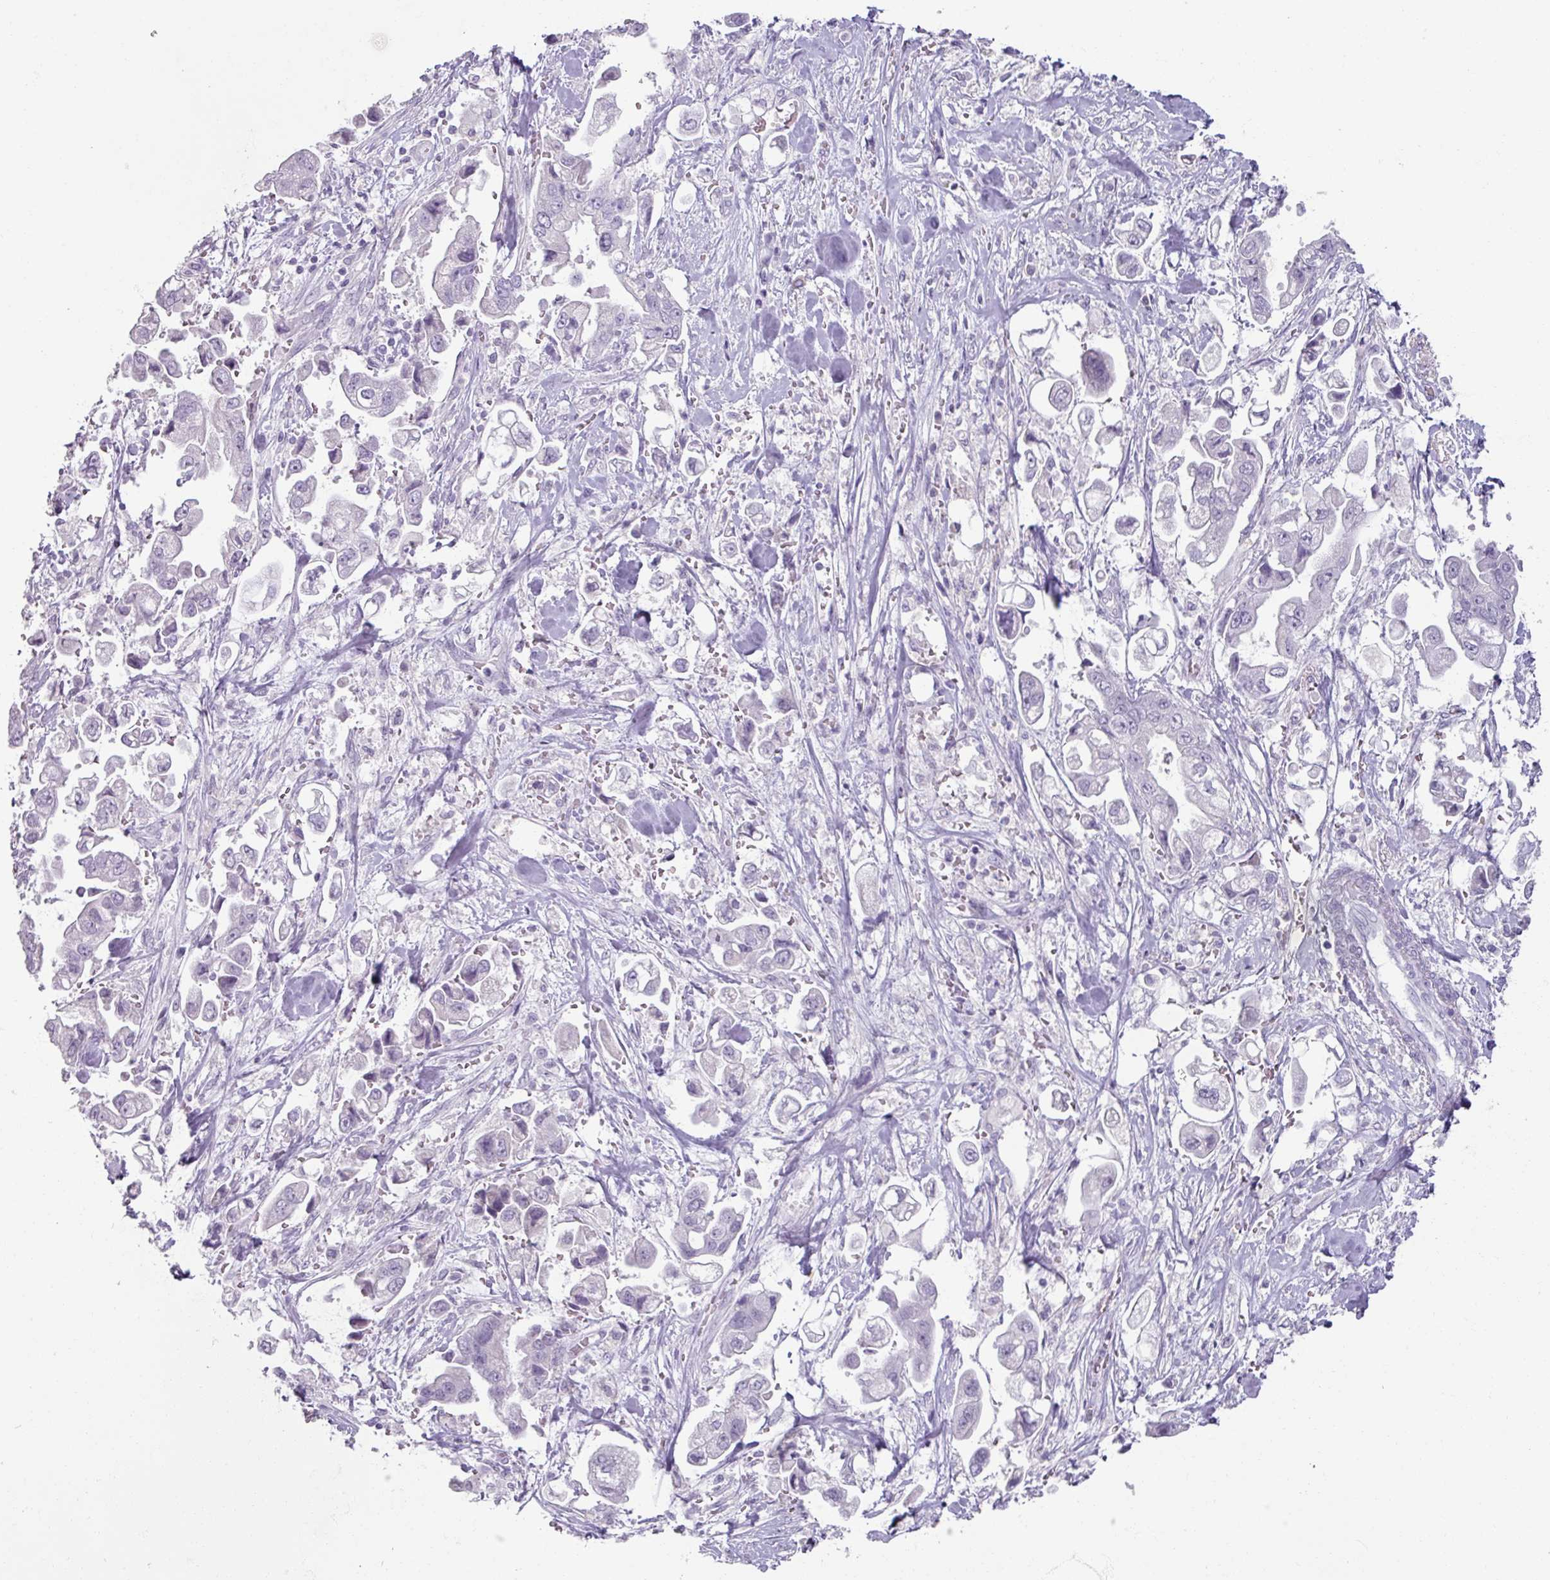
{"staining": {"intensity": "negative", "quantity": "none", "location": "none"}, "tissue": "stomach cancer", "cell_type": "Tumor cells", "image_type": "cancer", "snomed": [{"axis": "morphology", "description": "Adenocarcinoma, NOS"}, {"axis": "topography", "description": "Stomach"}], "caption": "Immunohistochemistry of stomach adenocarcinoma displays no staining in tumor cells. The staining was performed using DAB (3,3'-diaminobenzidine) to visualize the protein expression in brown, while the nuclei were stained in blue with hematoxylin (Magnification: 20x).", "gene": "SLC27A5", "patient": {"sex": "male", "age": 62}}